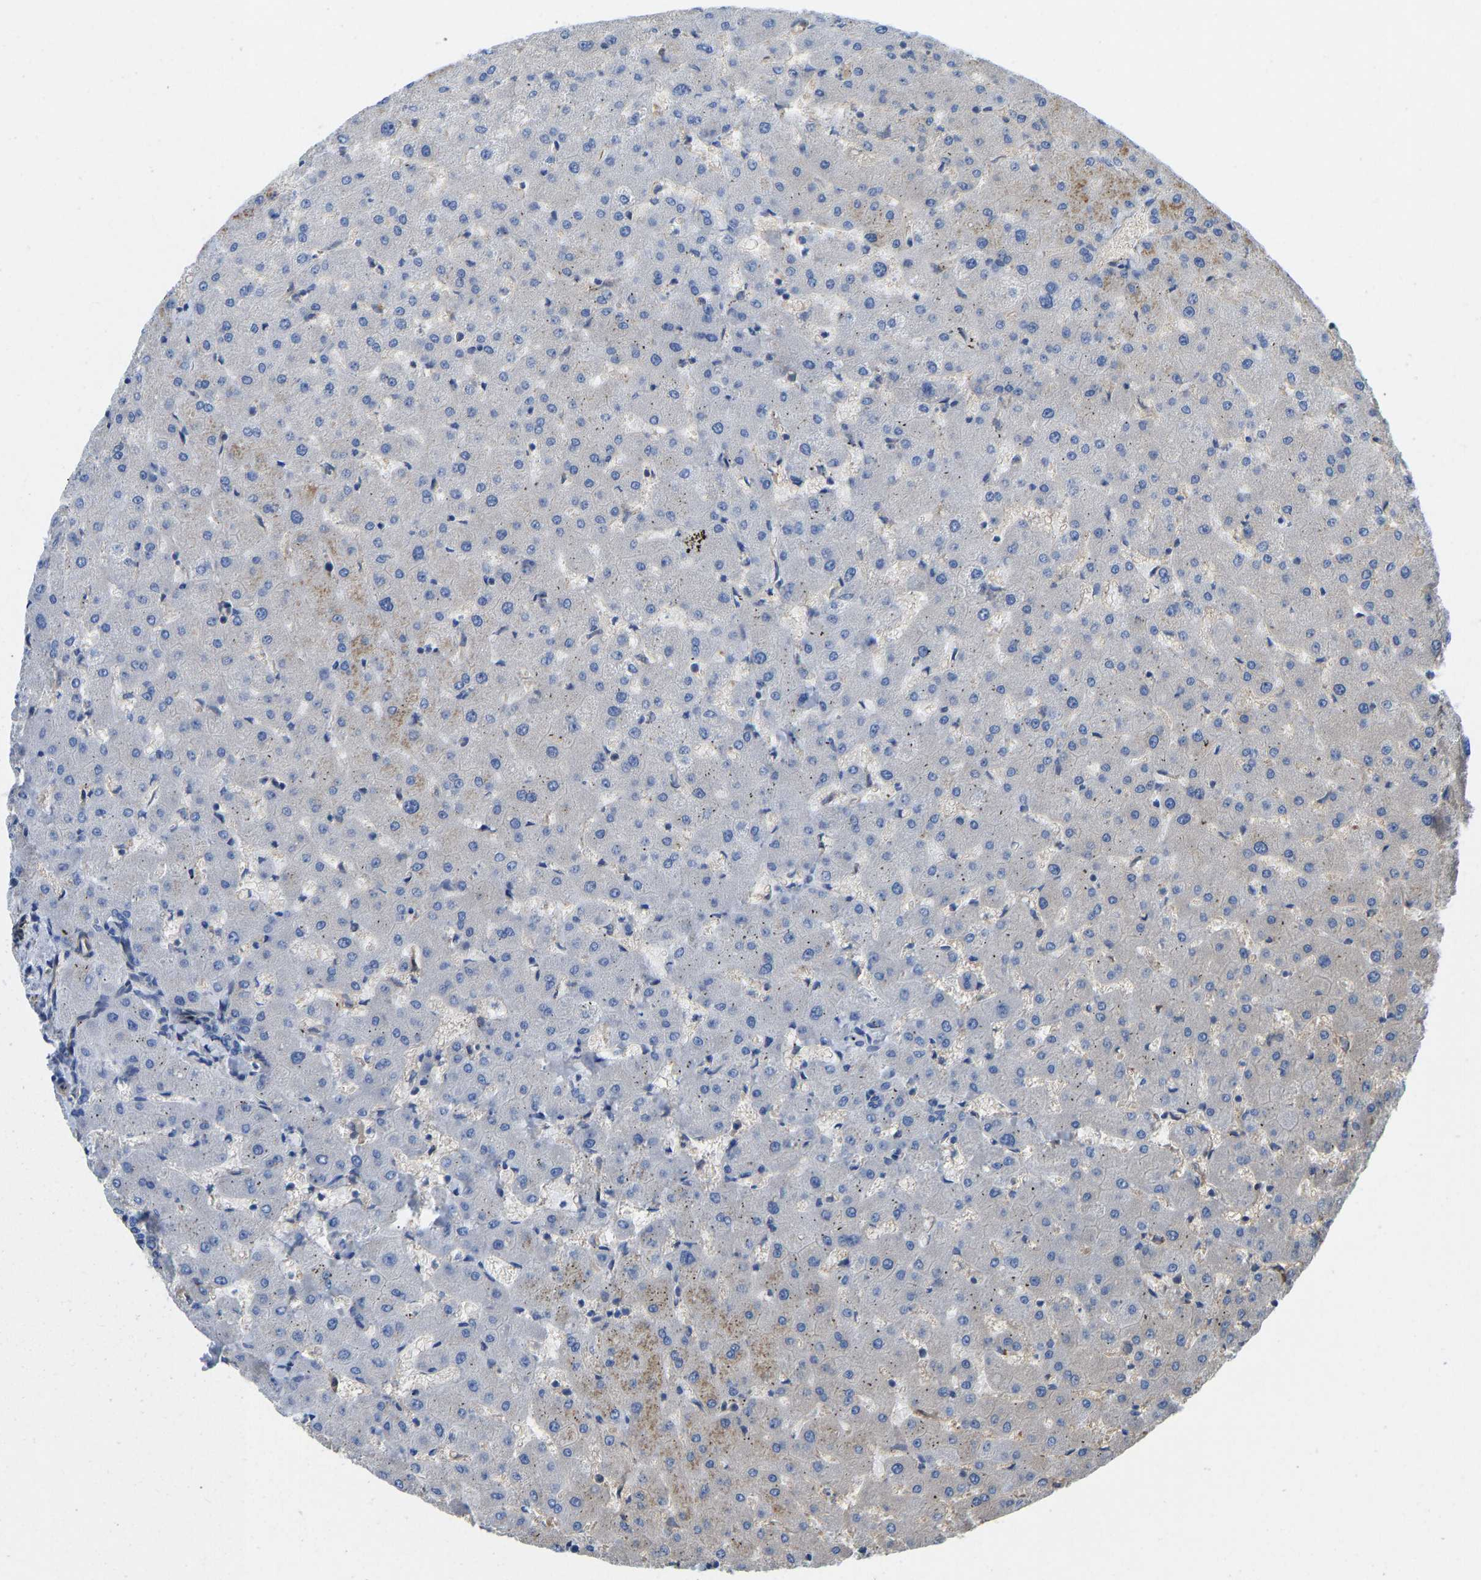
{"staining": {"intensity": "negative", "quantity": "none", "location": "none"}, "tissue": "liver", "cell_type": "Cholangiocytes", "image_type": "normal", "snomed": [{"axis": "morphology", "description": "Normal tissue, NOS"}, {"axis": "topography", "description": "Liver"}], "caption": "High magnification brightfield microscopy of normal liver stained with DAB (3,3'-diaminobenzidine) (brown) and counterstained with hematoxylin (blue): cholangiocytes show no significant positivity. (Brightfield microscopy of DAB (3,3'-diaminobenzidine) immunohistochemistry at high magnification).", "gene": "ELMO2", "patient": {"sex": "female", "age": 63}}